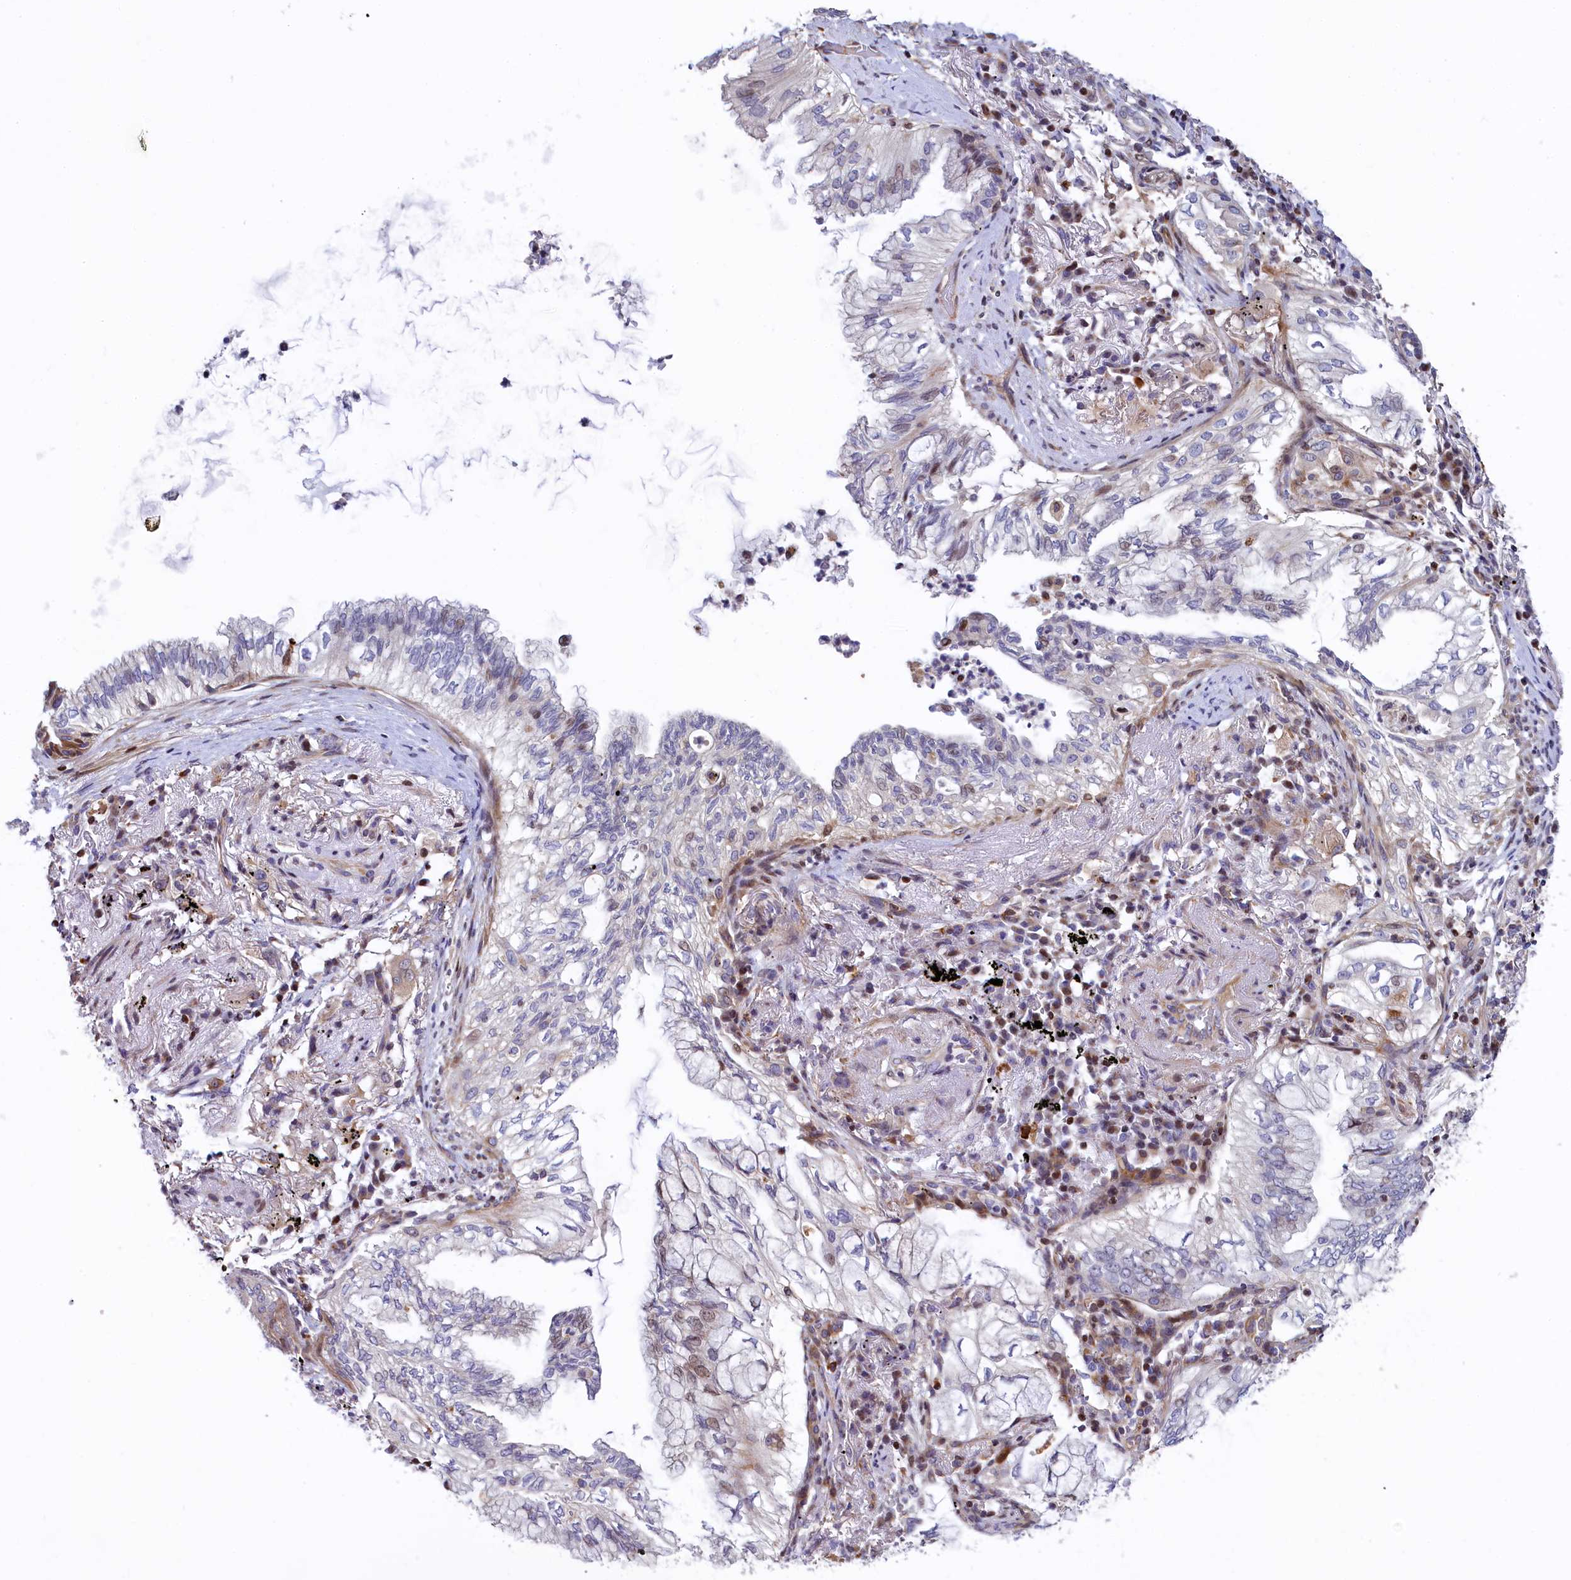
{"staining": {"intensity": "weak", "quantity": "<25%", "location": "nuclear"}, "tissue": "lung cancer", "cell_type": "Tumor cells", "image_type": "cancer", "snomed": [{"axis": "morphology", "description": "Adenocarcinoma, NOS"}, {"axis": "topography", "description": "Lung"}], "caption": "Immunohistochemistry image of lung cancer stained for a protein (brown), which exhibits no expression in tumor cells. (Stains: DAB immunohistochemistry (IHC) with hematoxylin counter stain, Microscopy: brightfield microscopy at high magnification).", "gene": "TGDS", "patient": {"sex": "female", "age": 70}}